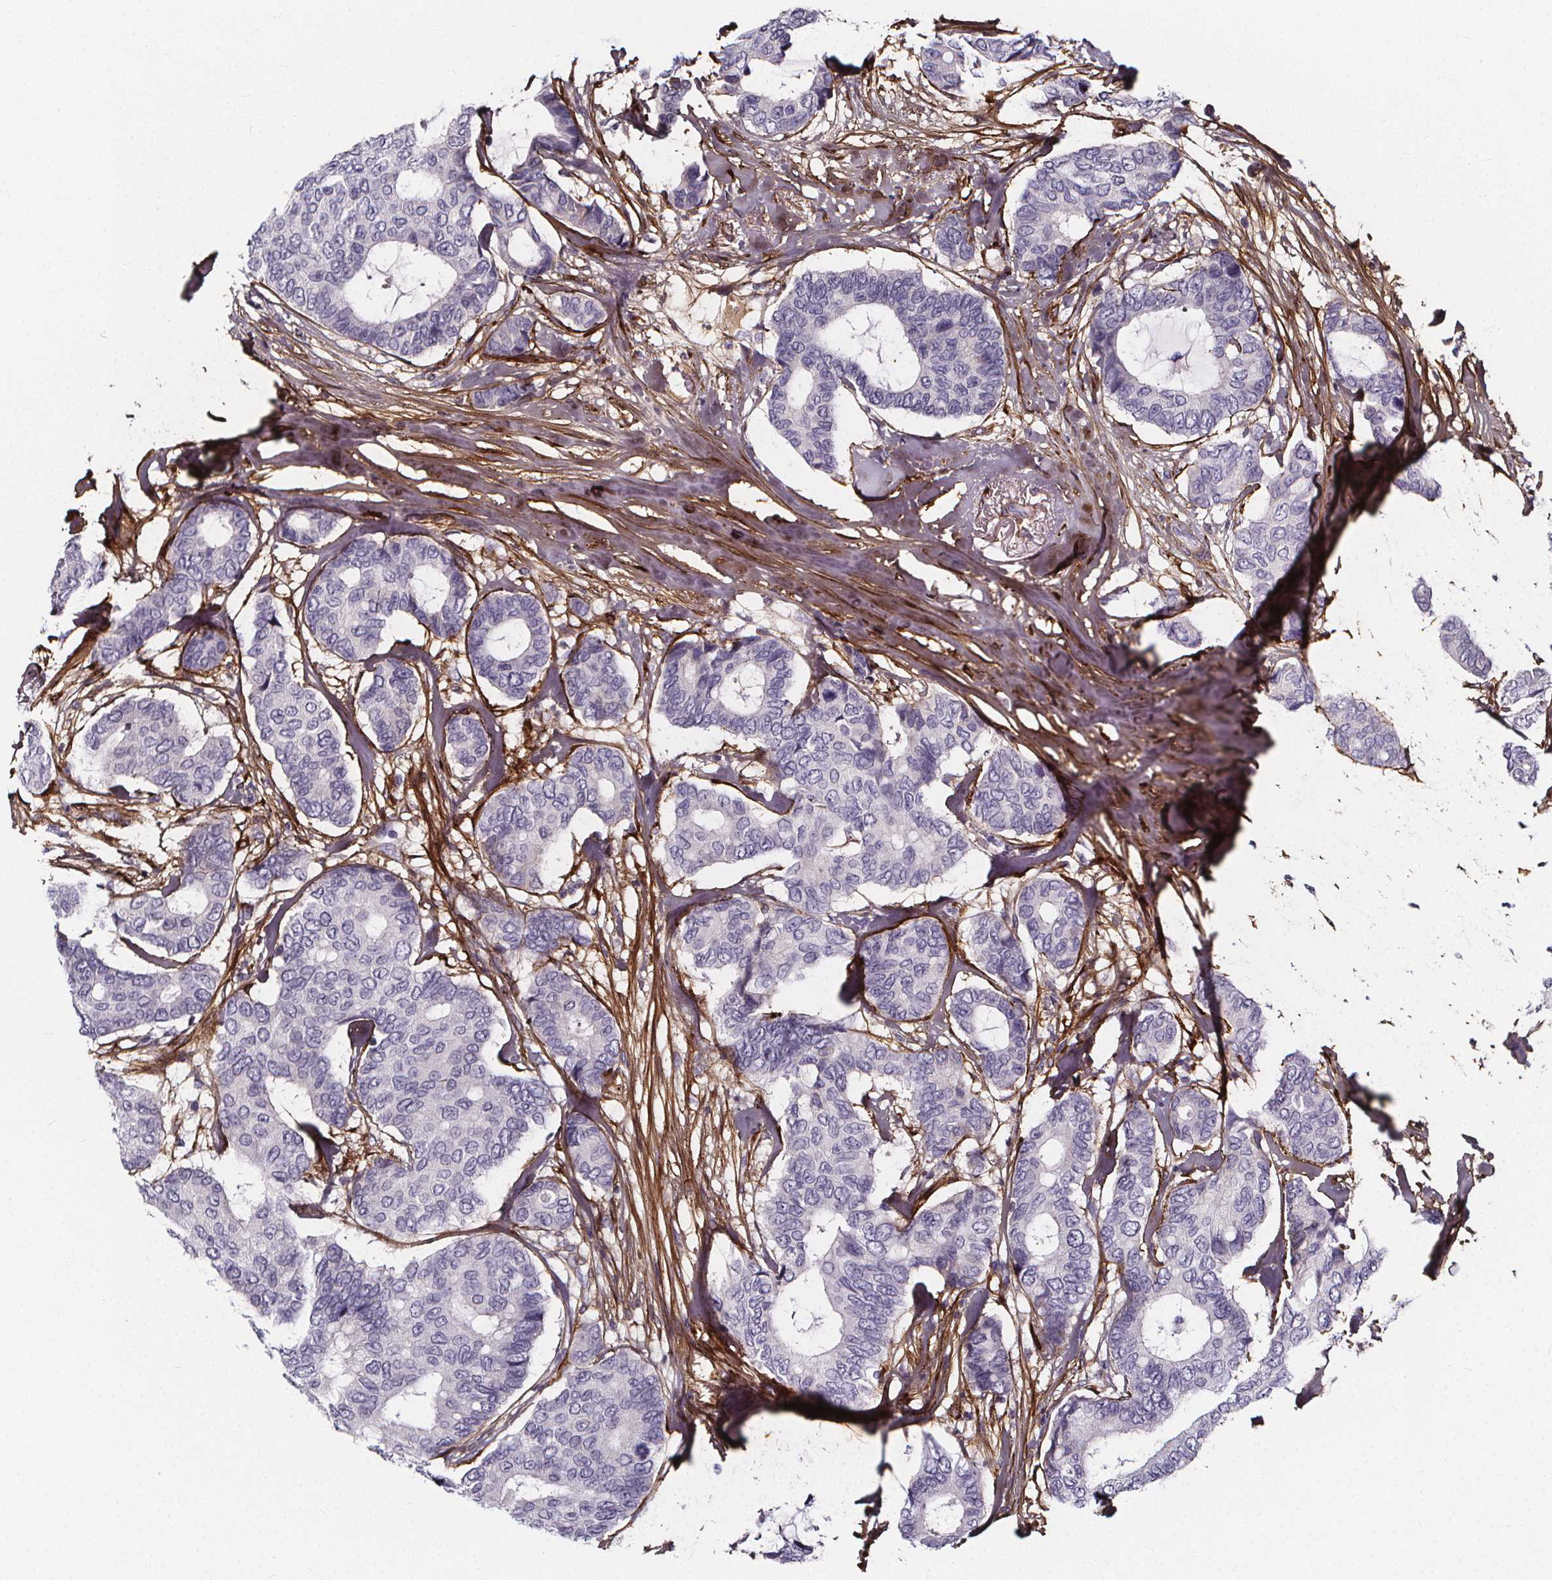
{"staining": {"intensity": "negative", "quantity": "none", "location": "none"}, "tissue": "breast cancer", "cell_type": "Tumor cells", "image_type": "cancer", "snomed": [{"axis": "morphology", "description": "Duct carcinoma"}, {"axis": "topography", "description": "Breast"}], "caption": "An immunohistochemistry (IHC) photomicrograph of breast cancer is shown. There is no staining in tumor cells of breast cancer.", "gene": "AEBP1", "patient": {"sex": "female", "age": 75}}